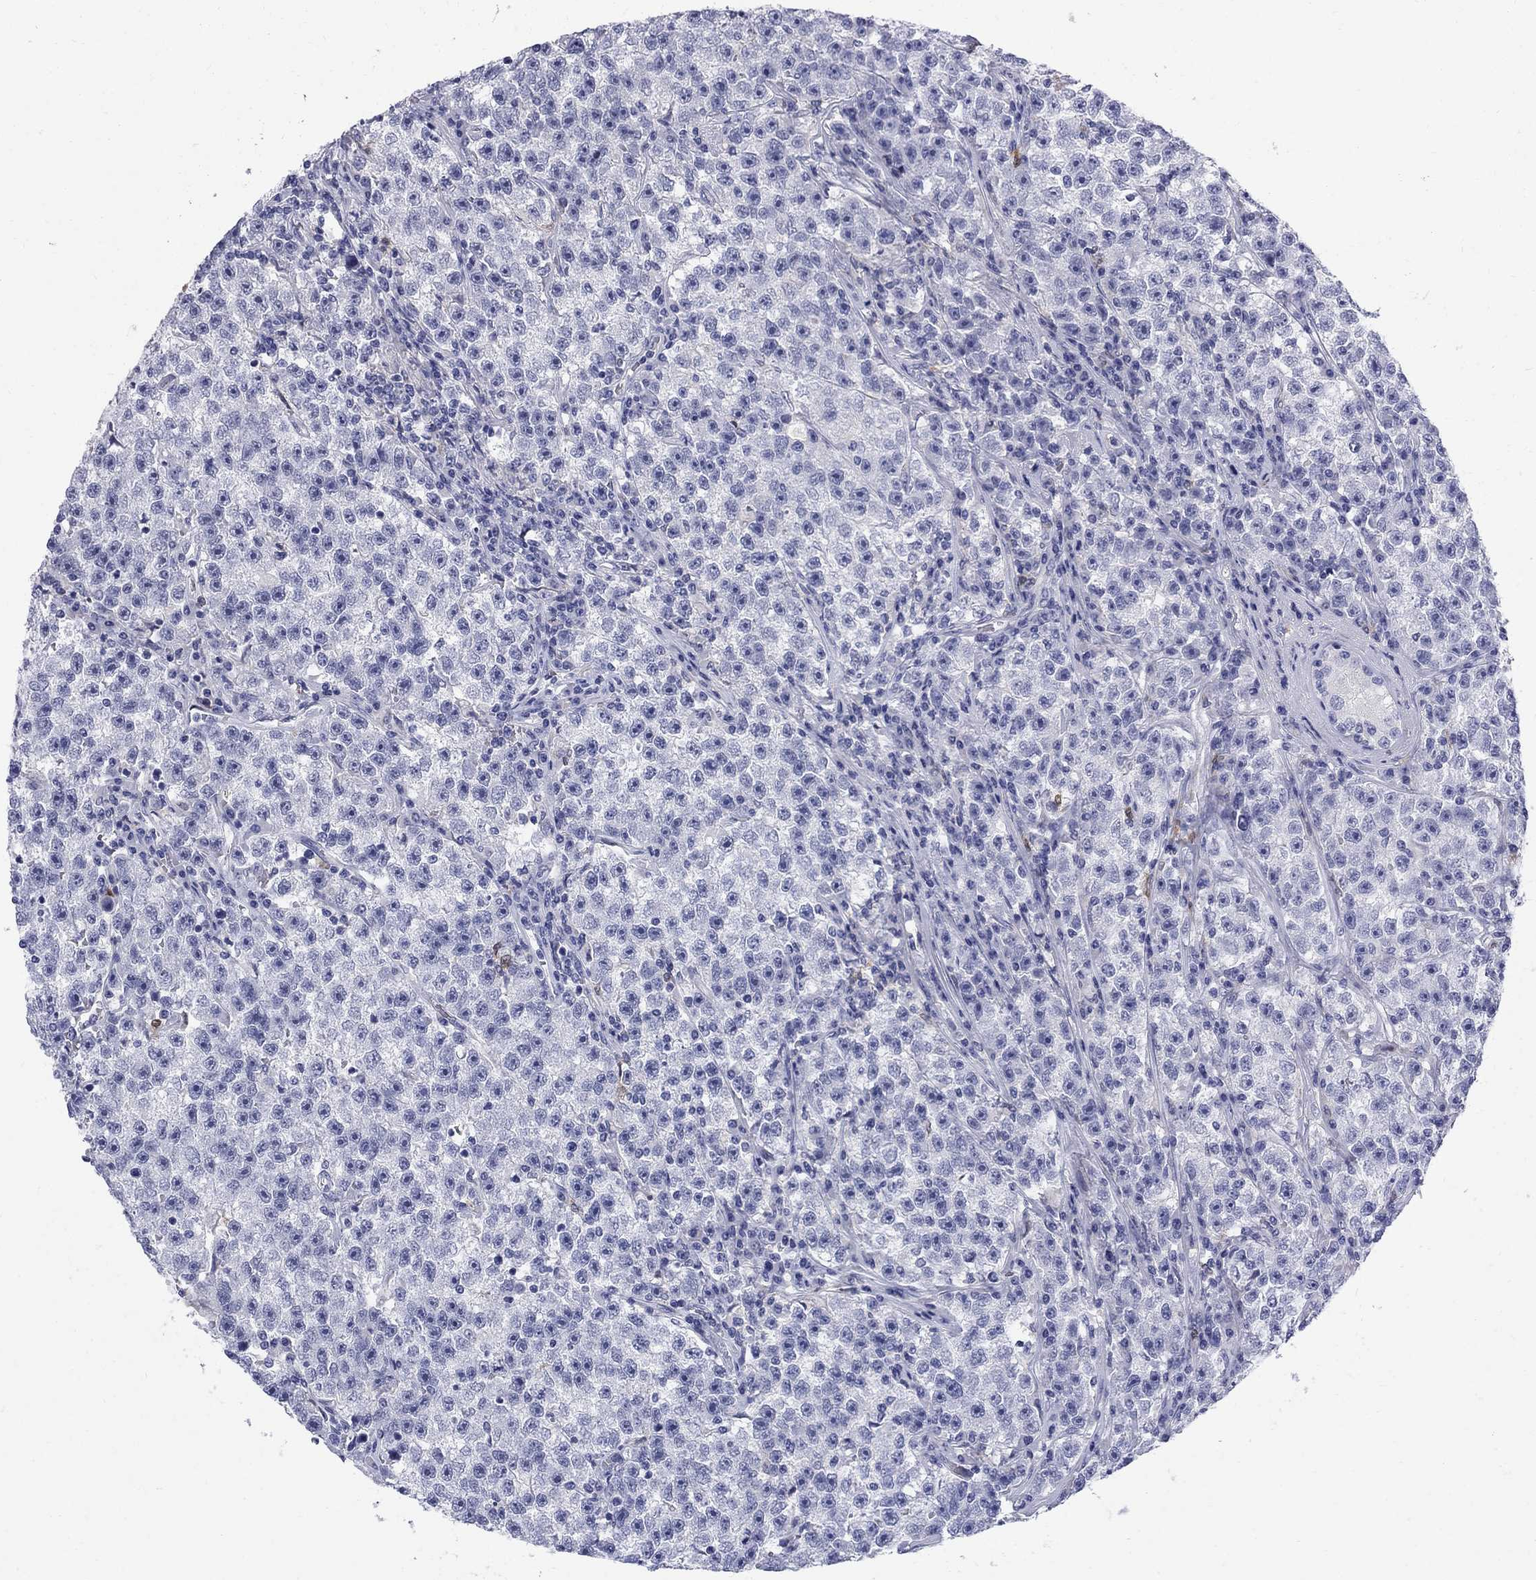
{"staining": {"intensity": "negative", "quantity": "none", "location": "none"}, "tissue": "testis cancer", "cell_type": "Tumor cells", "image_type": "cancer", "snomed": [{"axis": "morphology", "description": "Seminoma, NOS"}, {"axis": "topography", "description": "Testis"}], "caption": "Testis cancer (seminoma) was stained to show a protein in brown. There is no significant expression in tumor cells.", "gene": "SERPINB2", "patient": {"sex": "male", "age": 22}}